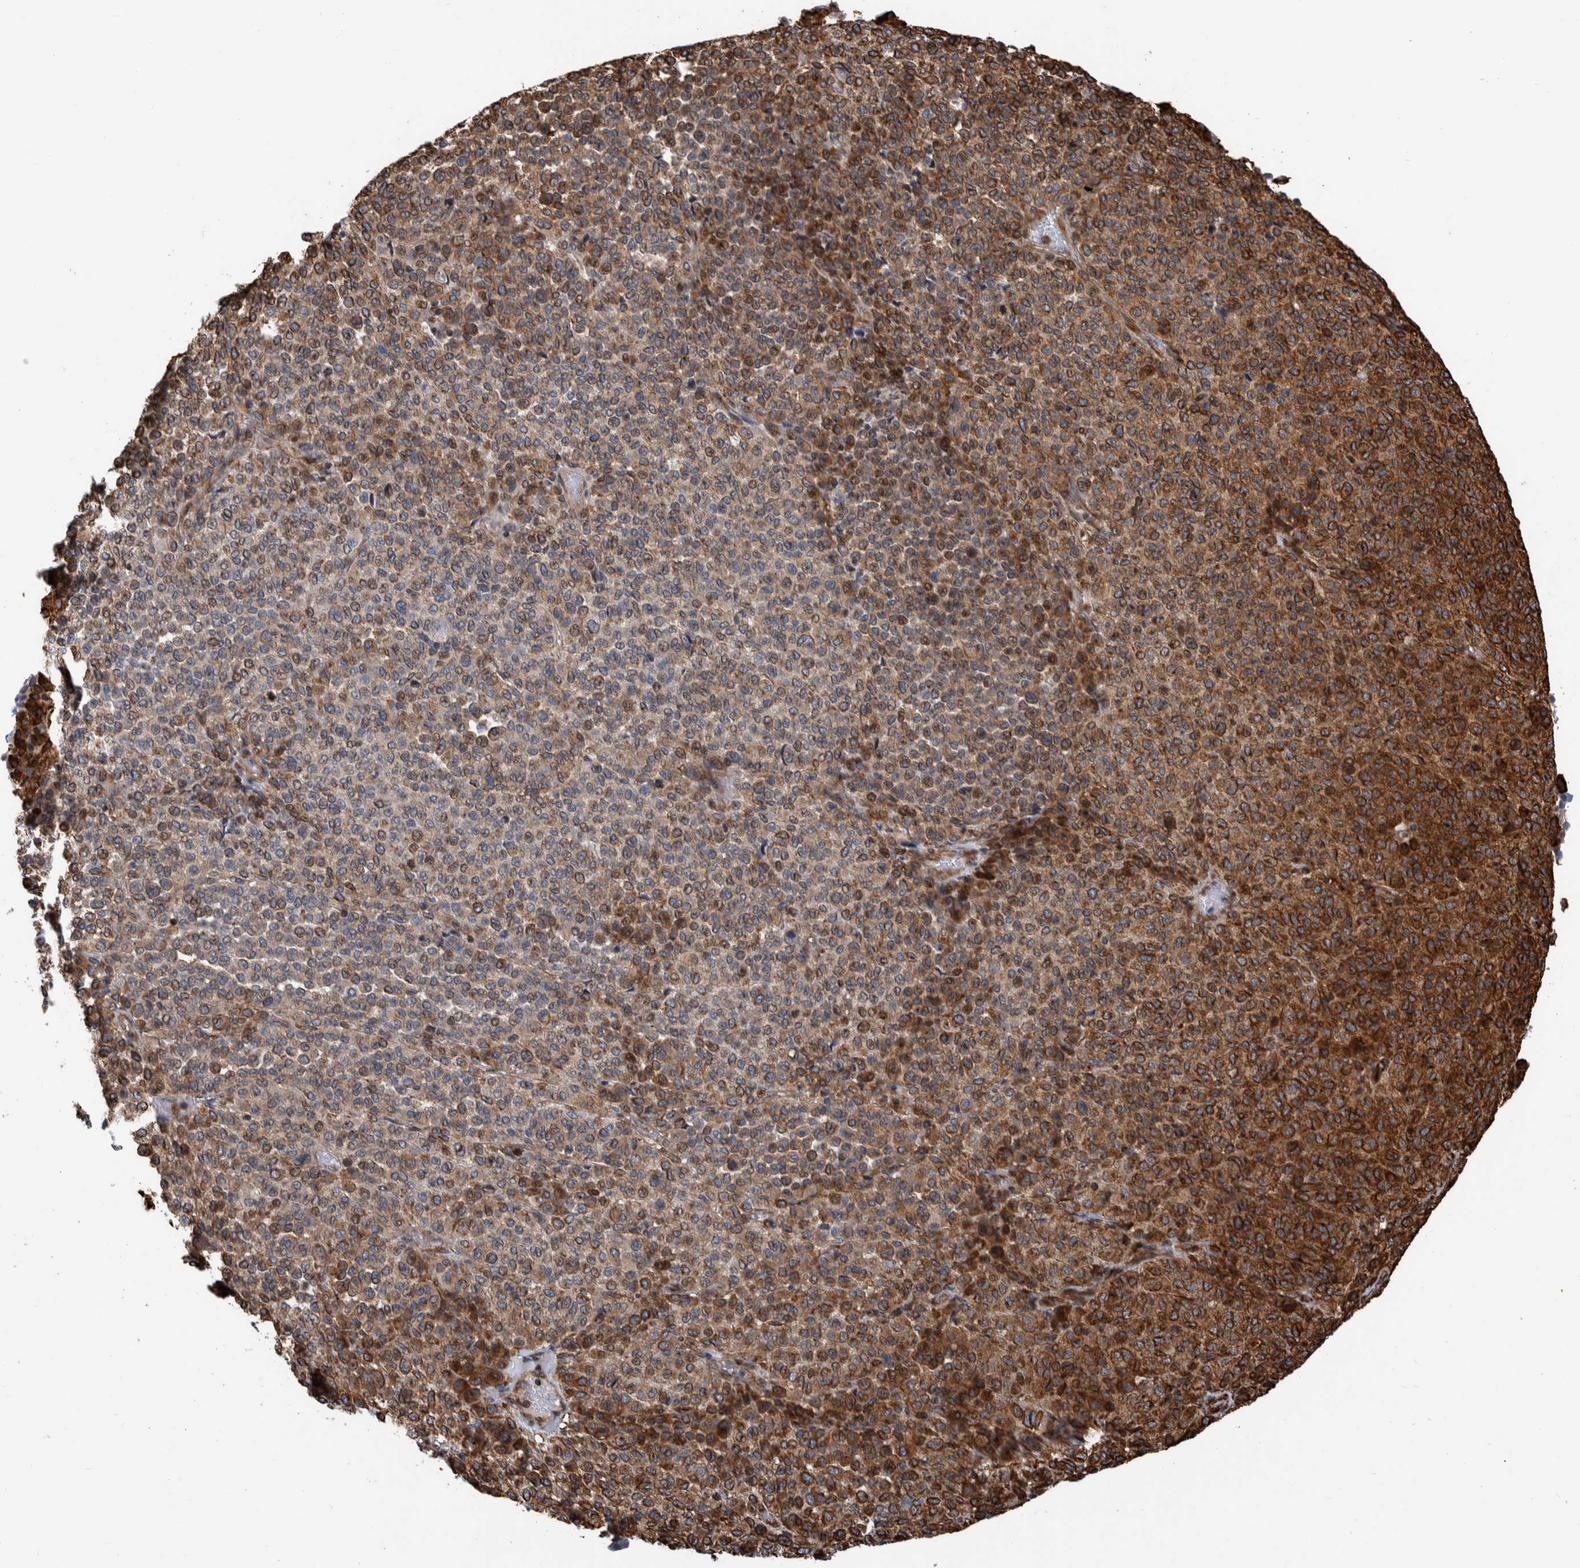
{"staining": {"intensity": "moderate", "quantity": "25%-75%", "location": "cytoplasmic/membranous,nuclear"}, "tissue": "melanoma", "cell_type": "Tumor cells", "image_type": "cancer", "snomed": [{"axis": "morphology", "description": "Malignant melanoma, Metastatic site"}, {"axis": "topography", "description": "Pancreas"}], "caption": "Tumor cells display moderate cytoplasmic/membranous and nuclear staining in about 25%-75% of cells in malignant melanoma (metastatic site).", "gene": "CCDC57", "patient": {"sex": "female", "age": 30}}